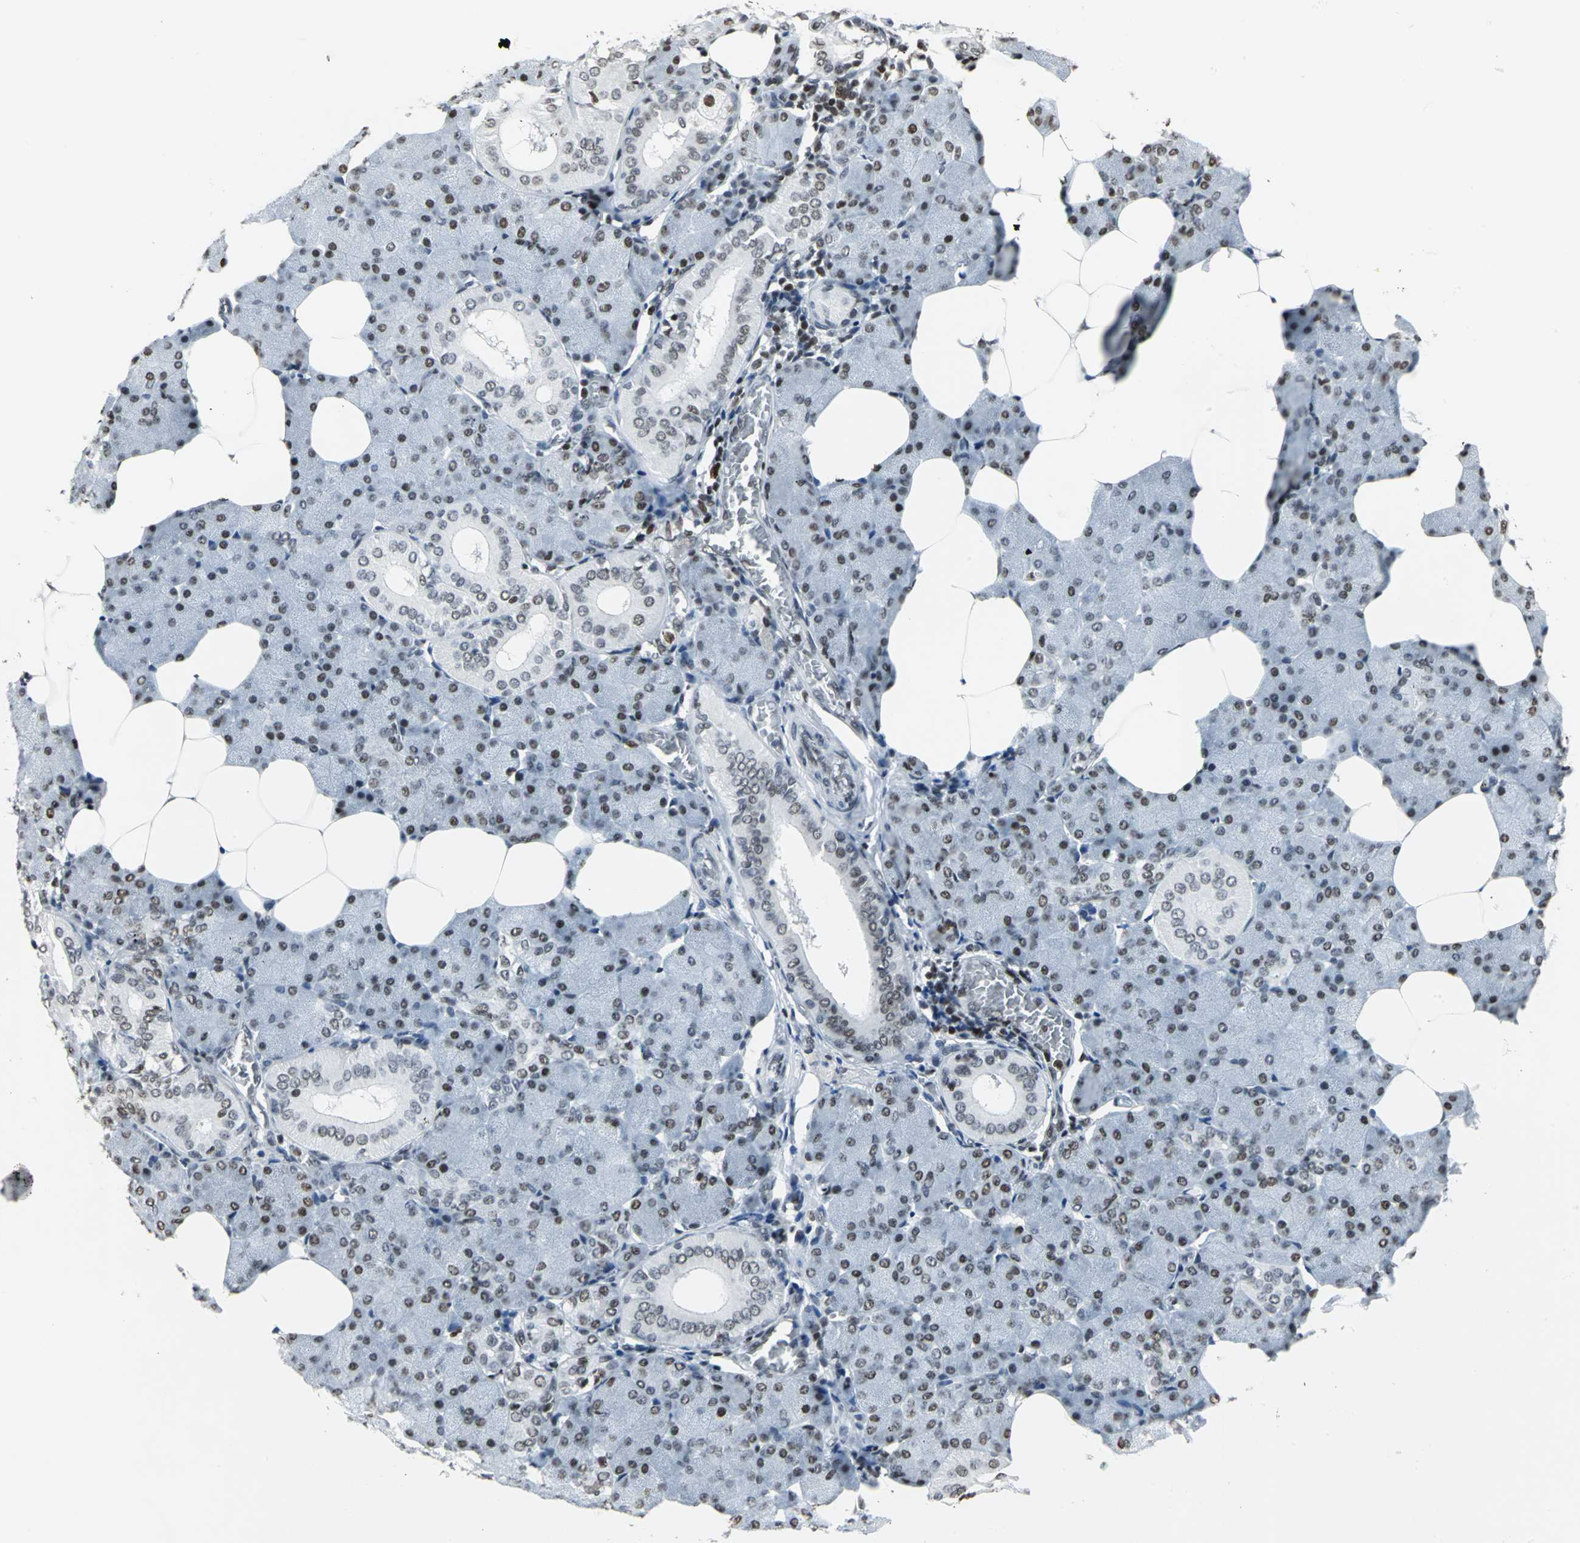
{"staining": {"intensity": "strong", "quantity": ">75%", "location": "nuclear"}, "tissue": "salivary gland", "cell_type": "Glandular cells", "image_type": "normal", "snomed": [{"axis": "morphology", "description": "Normal tissue, NOS"}, {"axis": "morphology", "description": "Adenoma, NOS"}, {"axis": "topography", "description": "Salivary gland"}], "caption": "Salivary gland stained for a protein shows strong nuclear positivity in glandular cells. Immunohistochemistry (ihc) stains the protein in brown and the nuclei are stained blue.", "gene": "HNRNPD", "patient": {"sex": "female", "age": 32}}